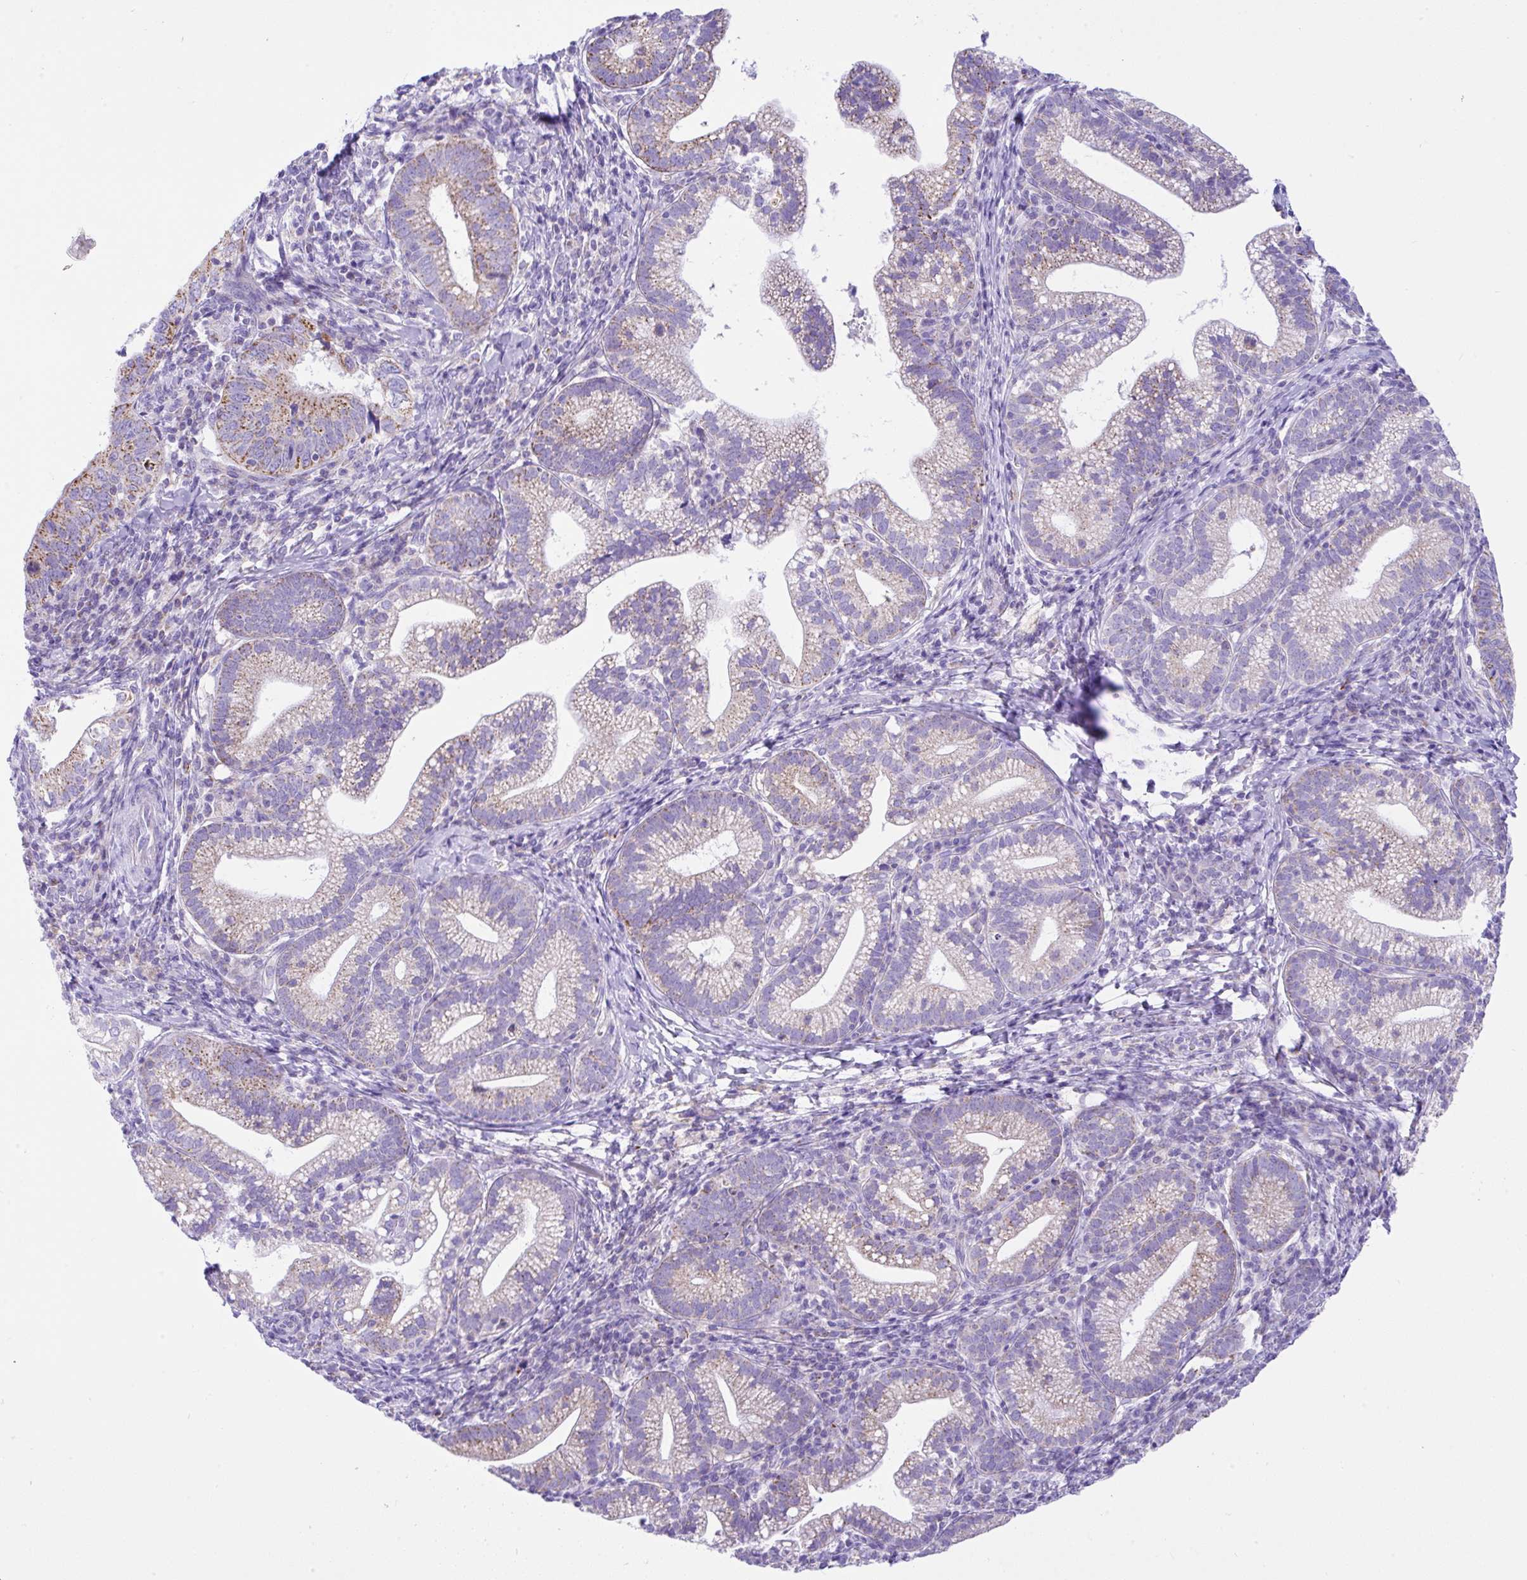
{"staining": {"intensity": "weak", "quantity": "25%-75%", "location": "cytoplasmic/membranous"}, "tissue": "cervical cancer", "cell_type": "Tumor cells", "image_type": "cancer", "snomed": [{"axis": "morphology", "description": "Normal tissue, NOS"}, {"axis": "morphology", "description": "Adenocarcinoma, NOS"}, {"axis": "topography", "description": "Cervix"}], "caption": "Brown immunohistochemical staining in human adenocarcinoma (cervical) exhibits weak cytoplasmic/membranous staining in about 25%-75% of tumor cells.", "gene": "SLC13A1", "patient": {"sex": "female", "age": 44}}